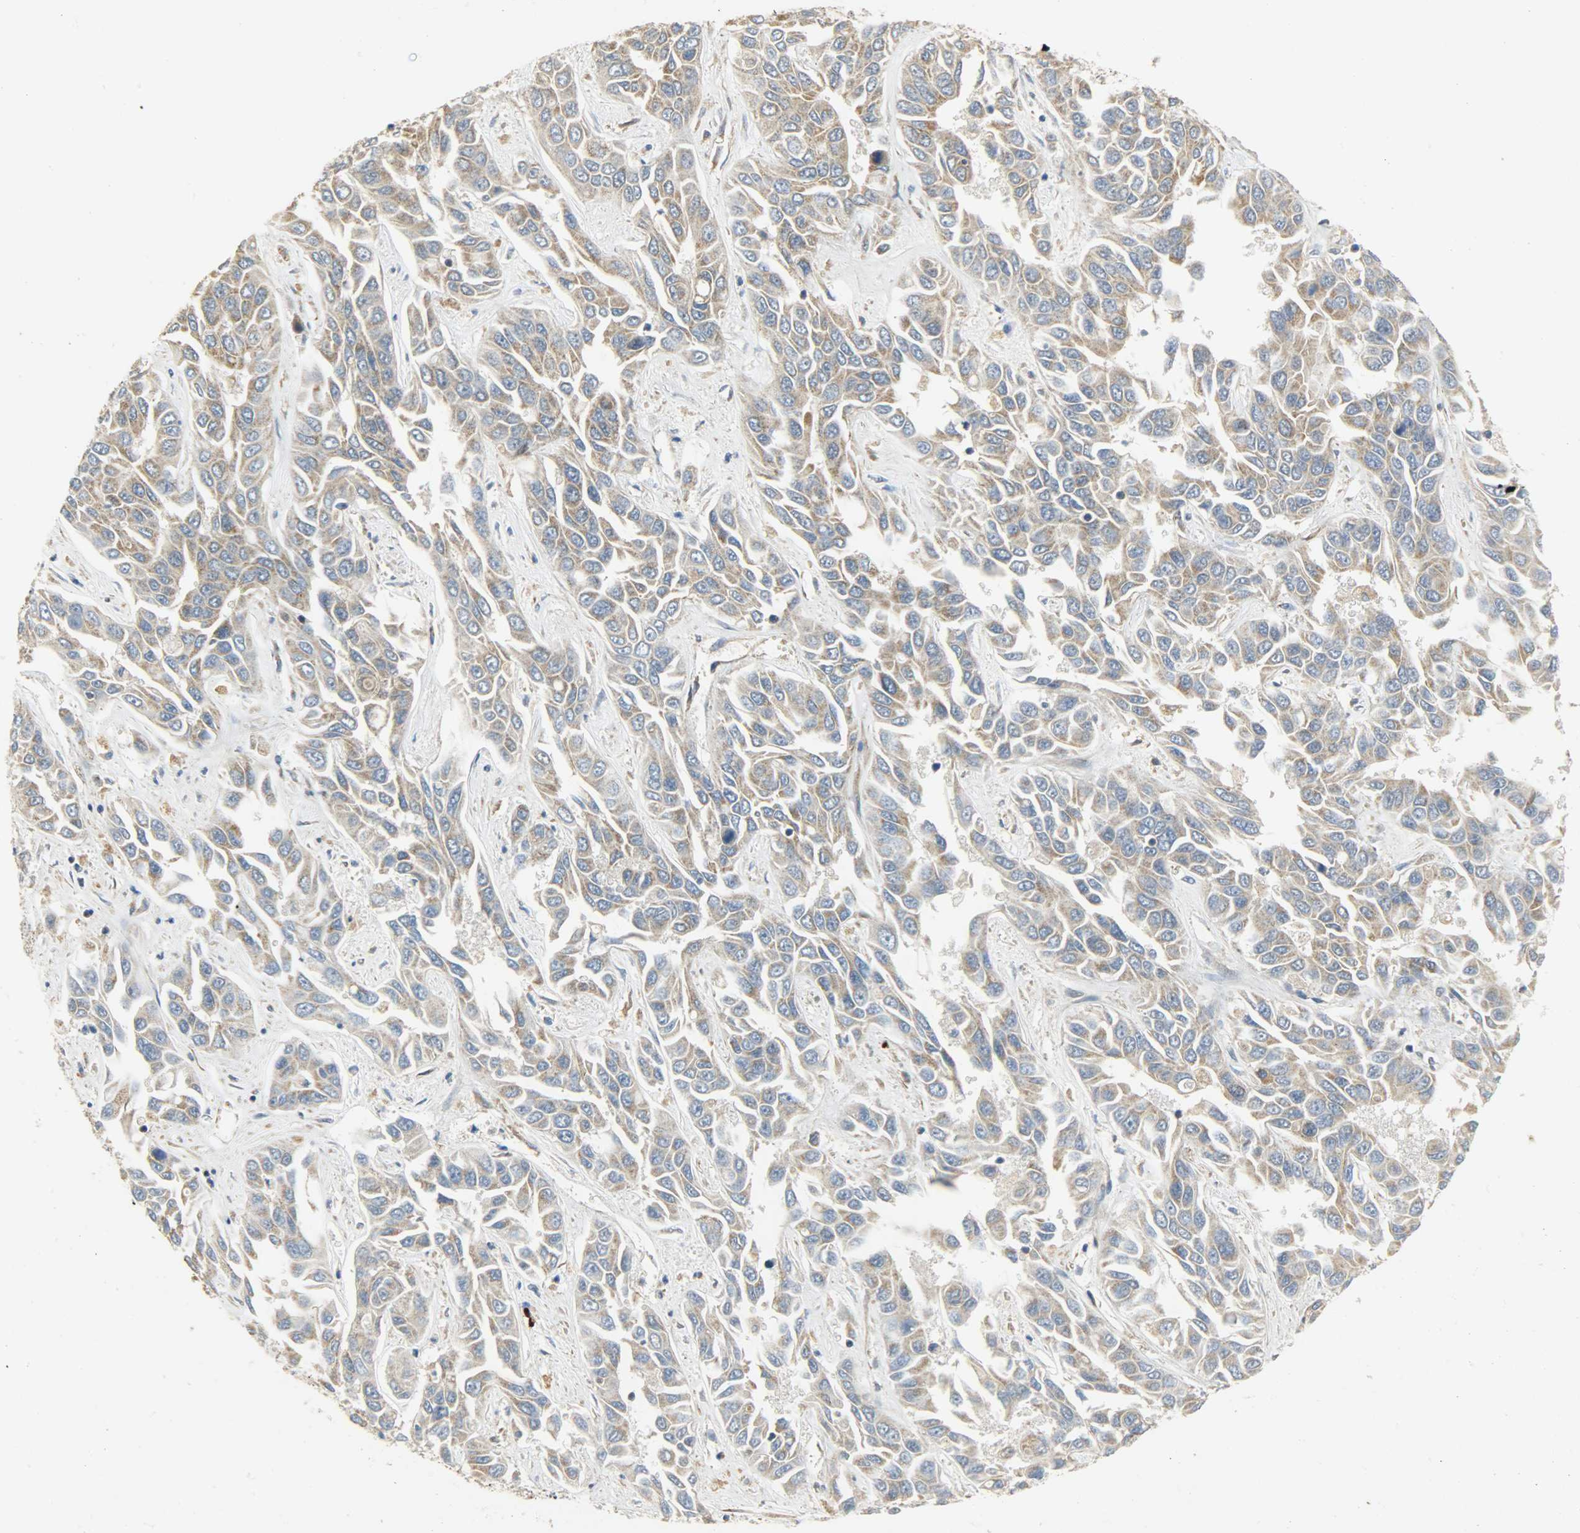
{"staining": {"intensity": "moderate", "quantity": ">75%", "location": "cytoplasmic/membranous"}, "tissue": "liver cancer", "cell_type": "Tumor cells", "image_type": "cancer", "snomed": [{"axis": "morphology", "description": "Cholangiocarcinoma"}, {"axis": "topography", "description": "Liver"}], "caption": "A brown stain labels moderate cytoplasmic/membranous expression of a protein in cholangiocarcinoma (liver) tumor cells. (brown staining indicates protein expression, while blue staining denotes nuclei).", "gene": "C1orf198", "patient": {"sex": "female", "age": 52}}